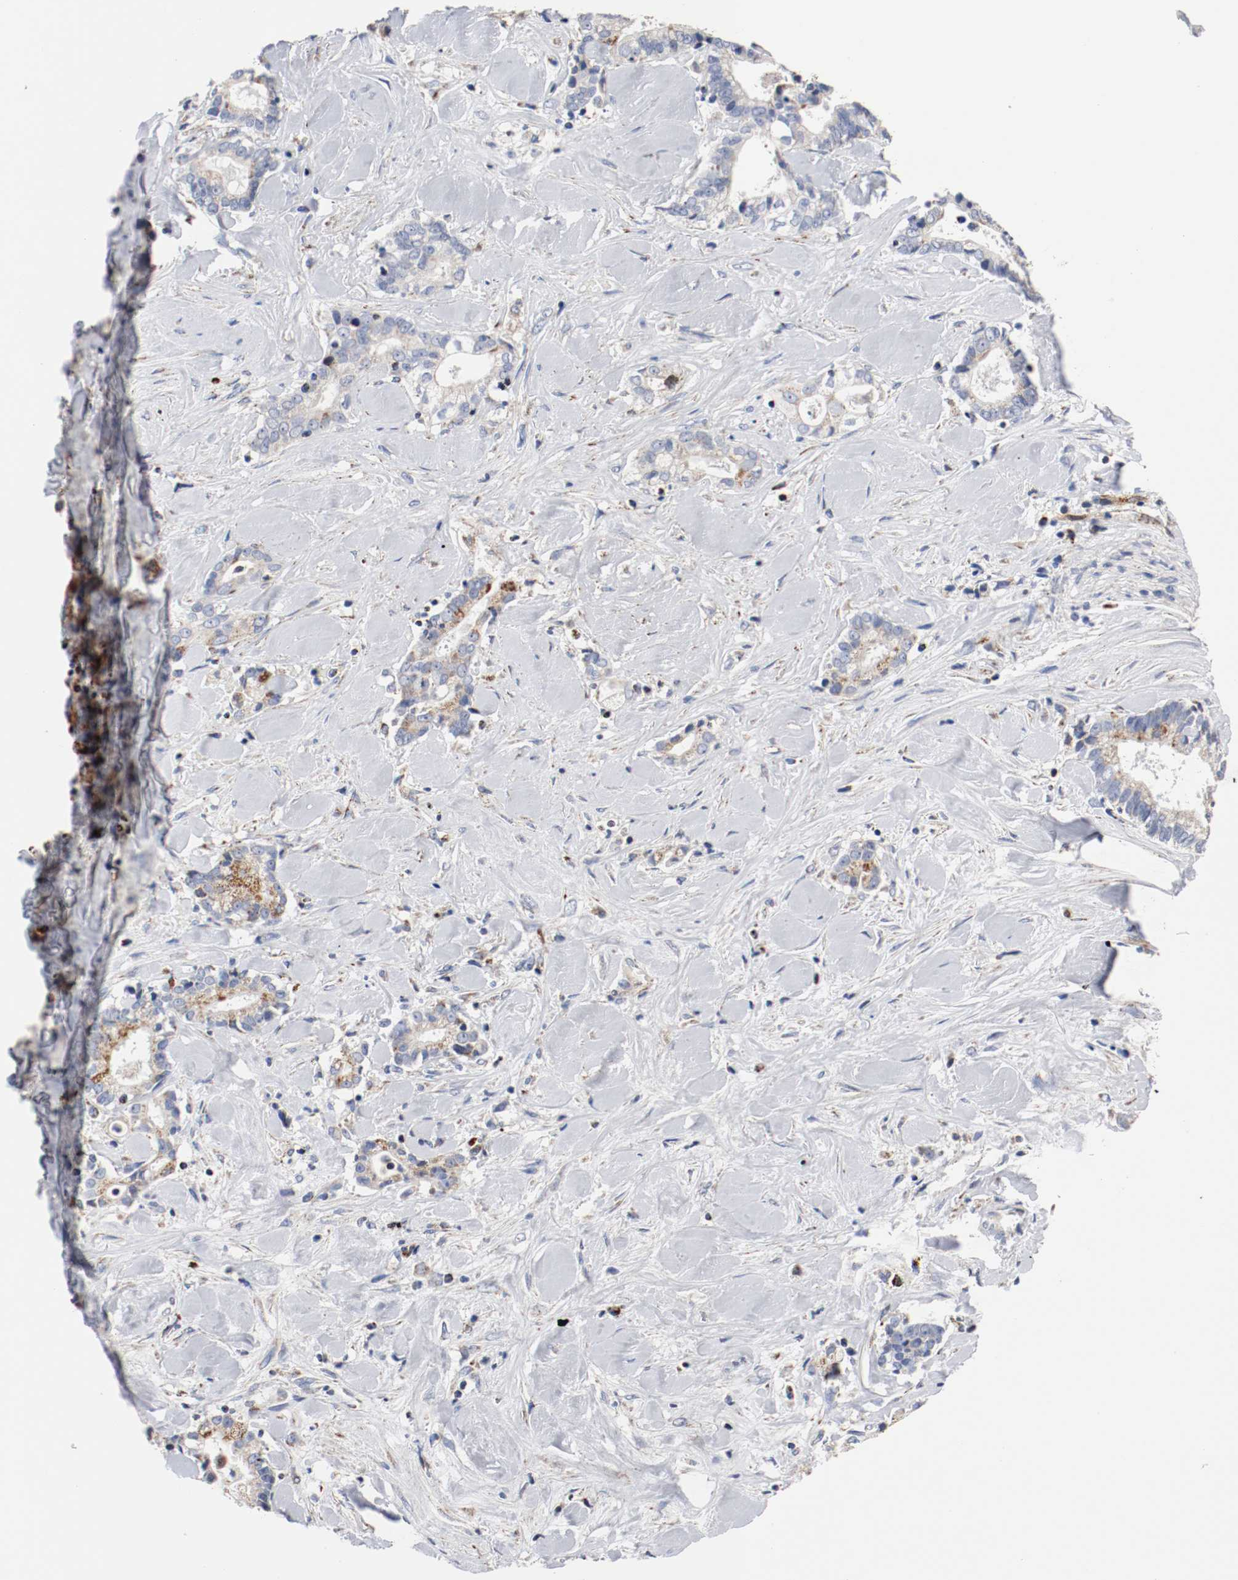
{"staining": {"intensity": "moderate", "quantity": ">75%", "location": "cytoplasmic/membranous"}, "tissue": "liver cancer", "cell_type": "Tumor cells", "image_type": "cancer", "snomed": [{"axis": "morphology", "description": "Cholangiocarcinoma"}, {"axis": "topography", "description": "Liver"}], "caption": "Human liver cholangiocarcinoma stained with a protein marker demonstrates moderate staining in tumor cells.", "gene": "TUBD1", "patient": {"sex": "male", "age": 57}}